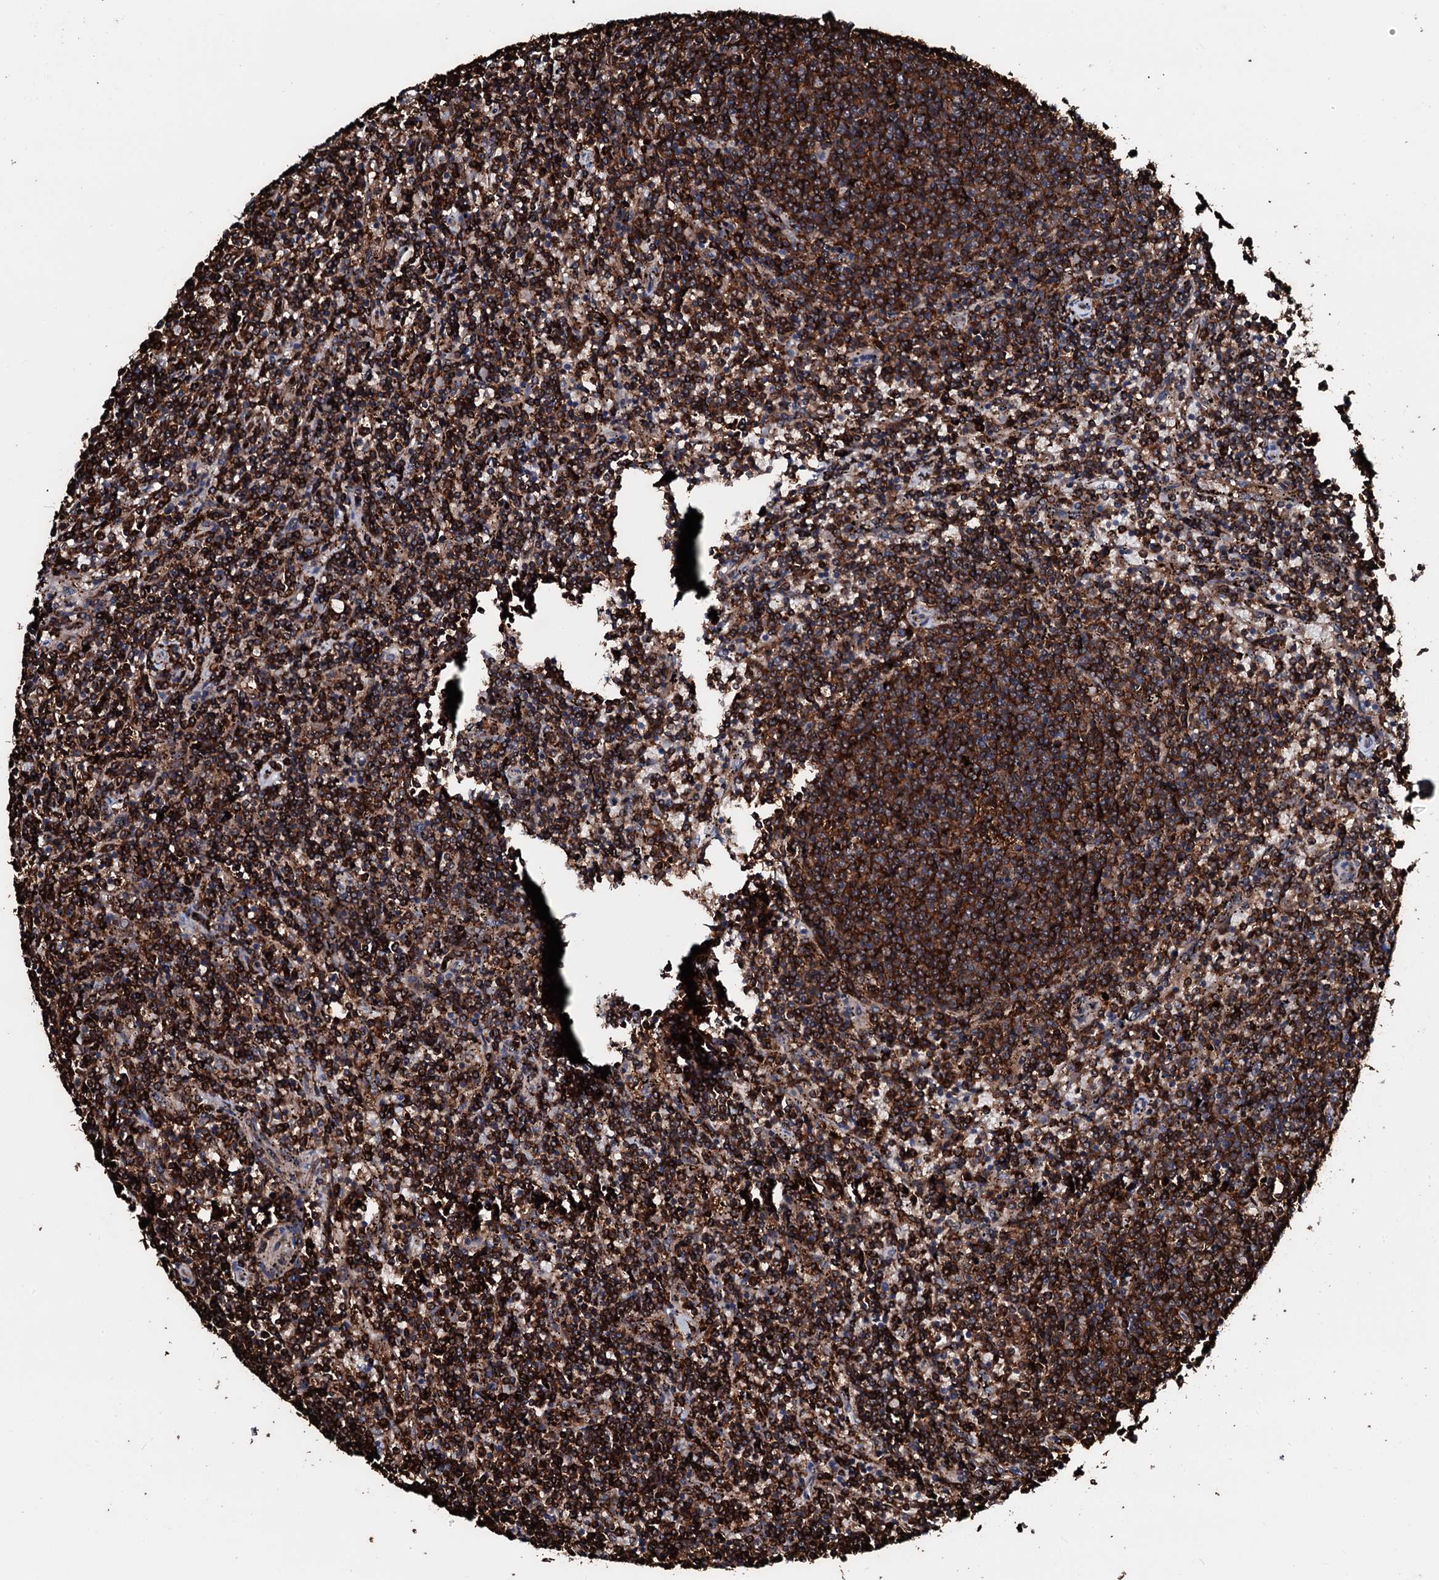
{"staining": {"intensity": "strong", "quantity": ">75%", "location": "cytoplasmic/membranous"}, "tissue": "lymphoma", "cell_type": "Tumor cells", "image_type": "cancer", "snomed": [{"axis": "morphology", "description": "Malignant lymphoma, non-Hodgkin's type, Low grade"}, {"axis": "topography", "description": "Spleen"}], "caption": "Immunohistochemical staining of malignant lymphoma, non-Hodgkin's type (low-grade) shows high levels of strong cytoplasmic/membranous protein positivity in approximately >75% of tumor cells.", "gene": "TPGS2", "patient": {"sex": "female", "age": 50}}